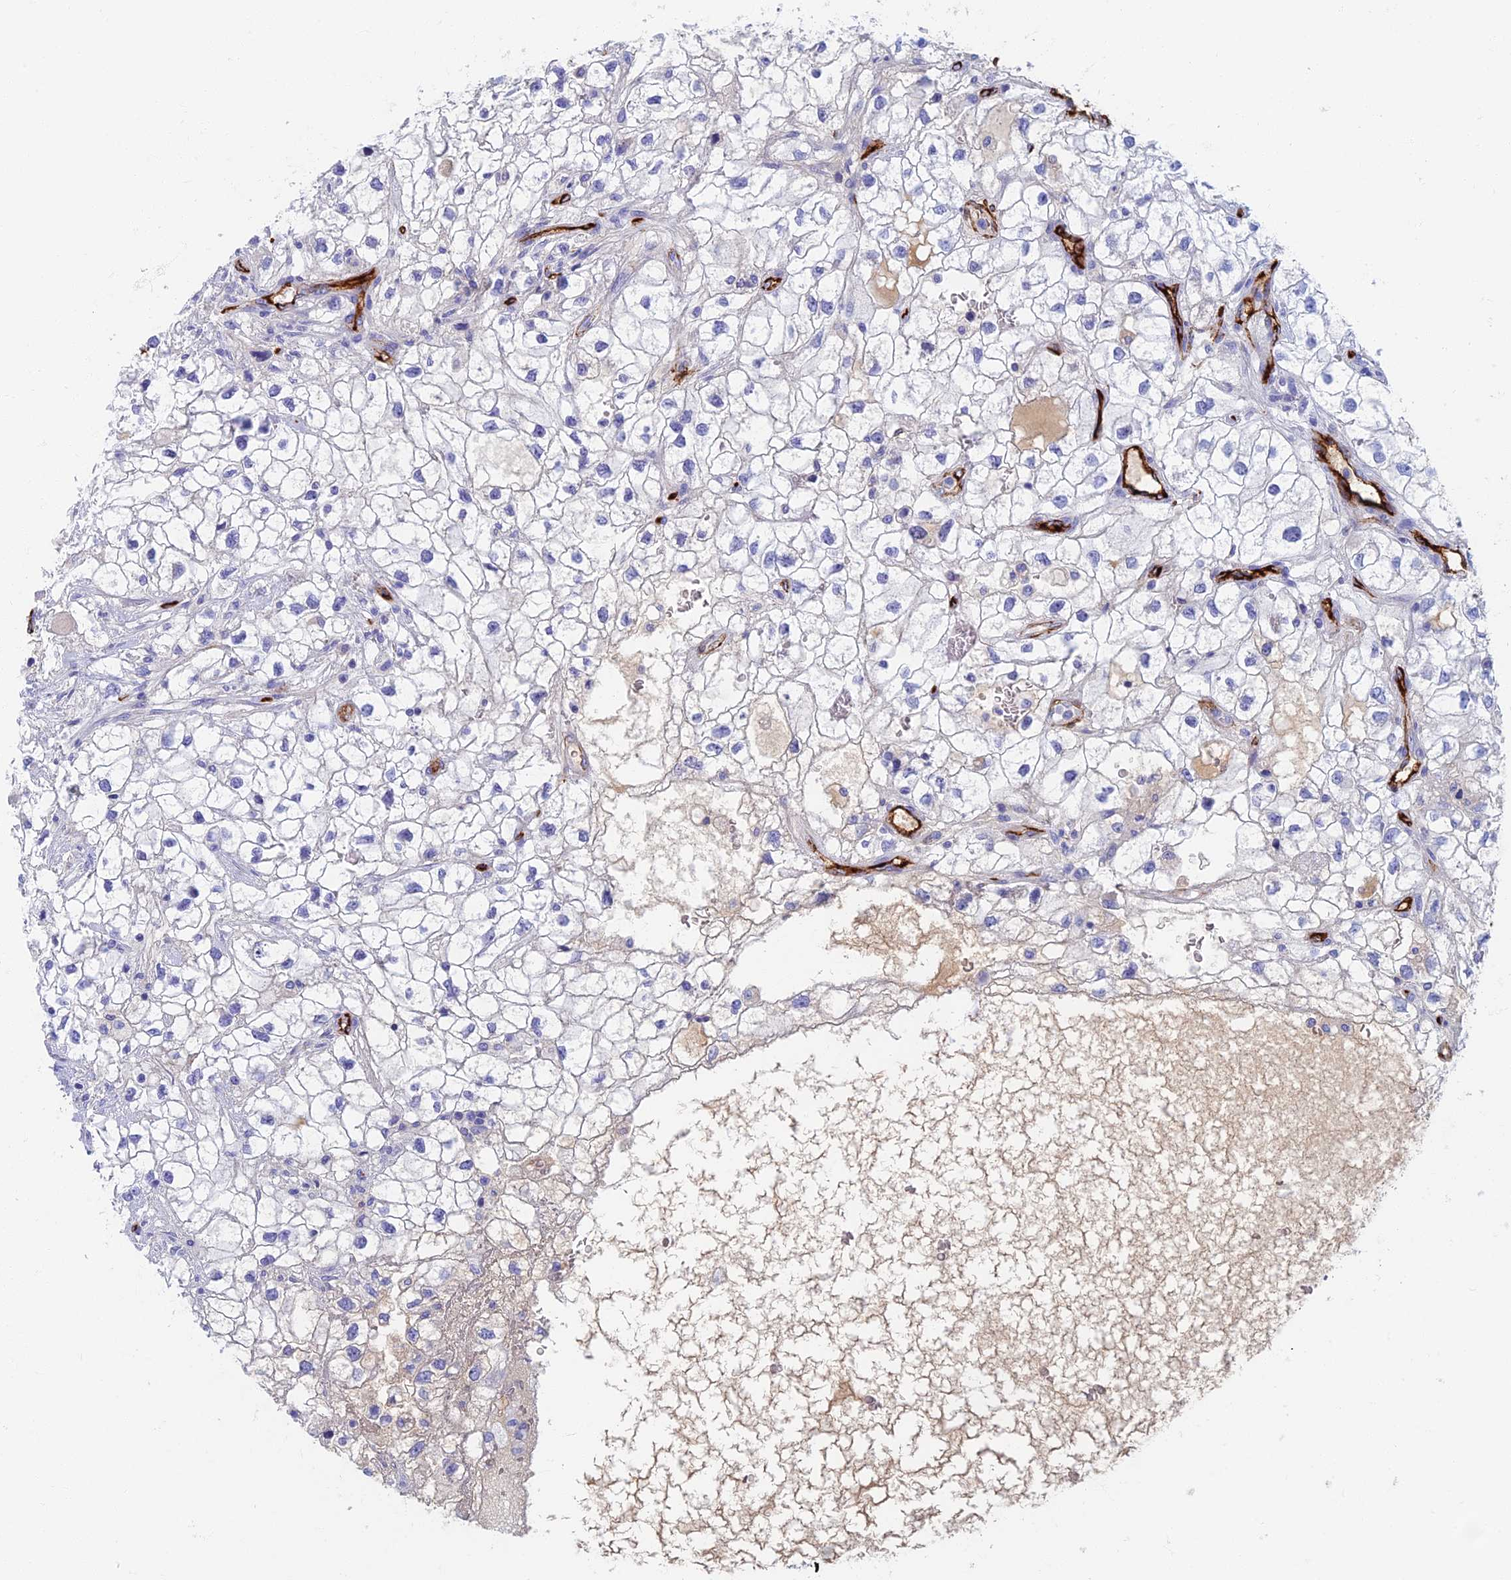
{"staining": {"intensity": "negative", "quantity": "none", "location": "none"}, "tissue": "renal cancer", "cell_type": "Tumor cells", "image_type": "cancer", "snomed": [{"axis": "morphology", "description": "Adenocarcinoma, NOS"}, {"axis": "topography", "description": "Kidney"}], "caption": "Protein analysis of renal adenocarcinoma shows no significant expression in tumor cells.", "gene": "ETFRF1", "patient": {"sex": "male", "age": 59}}